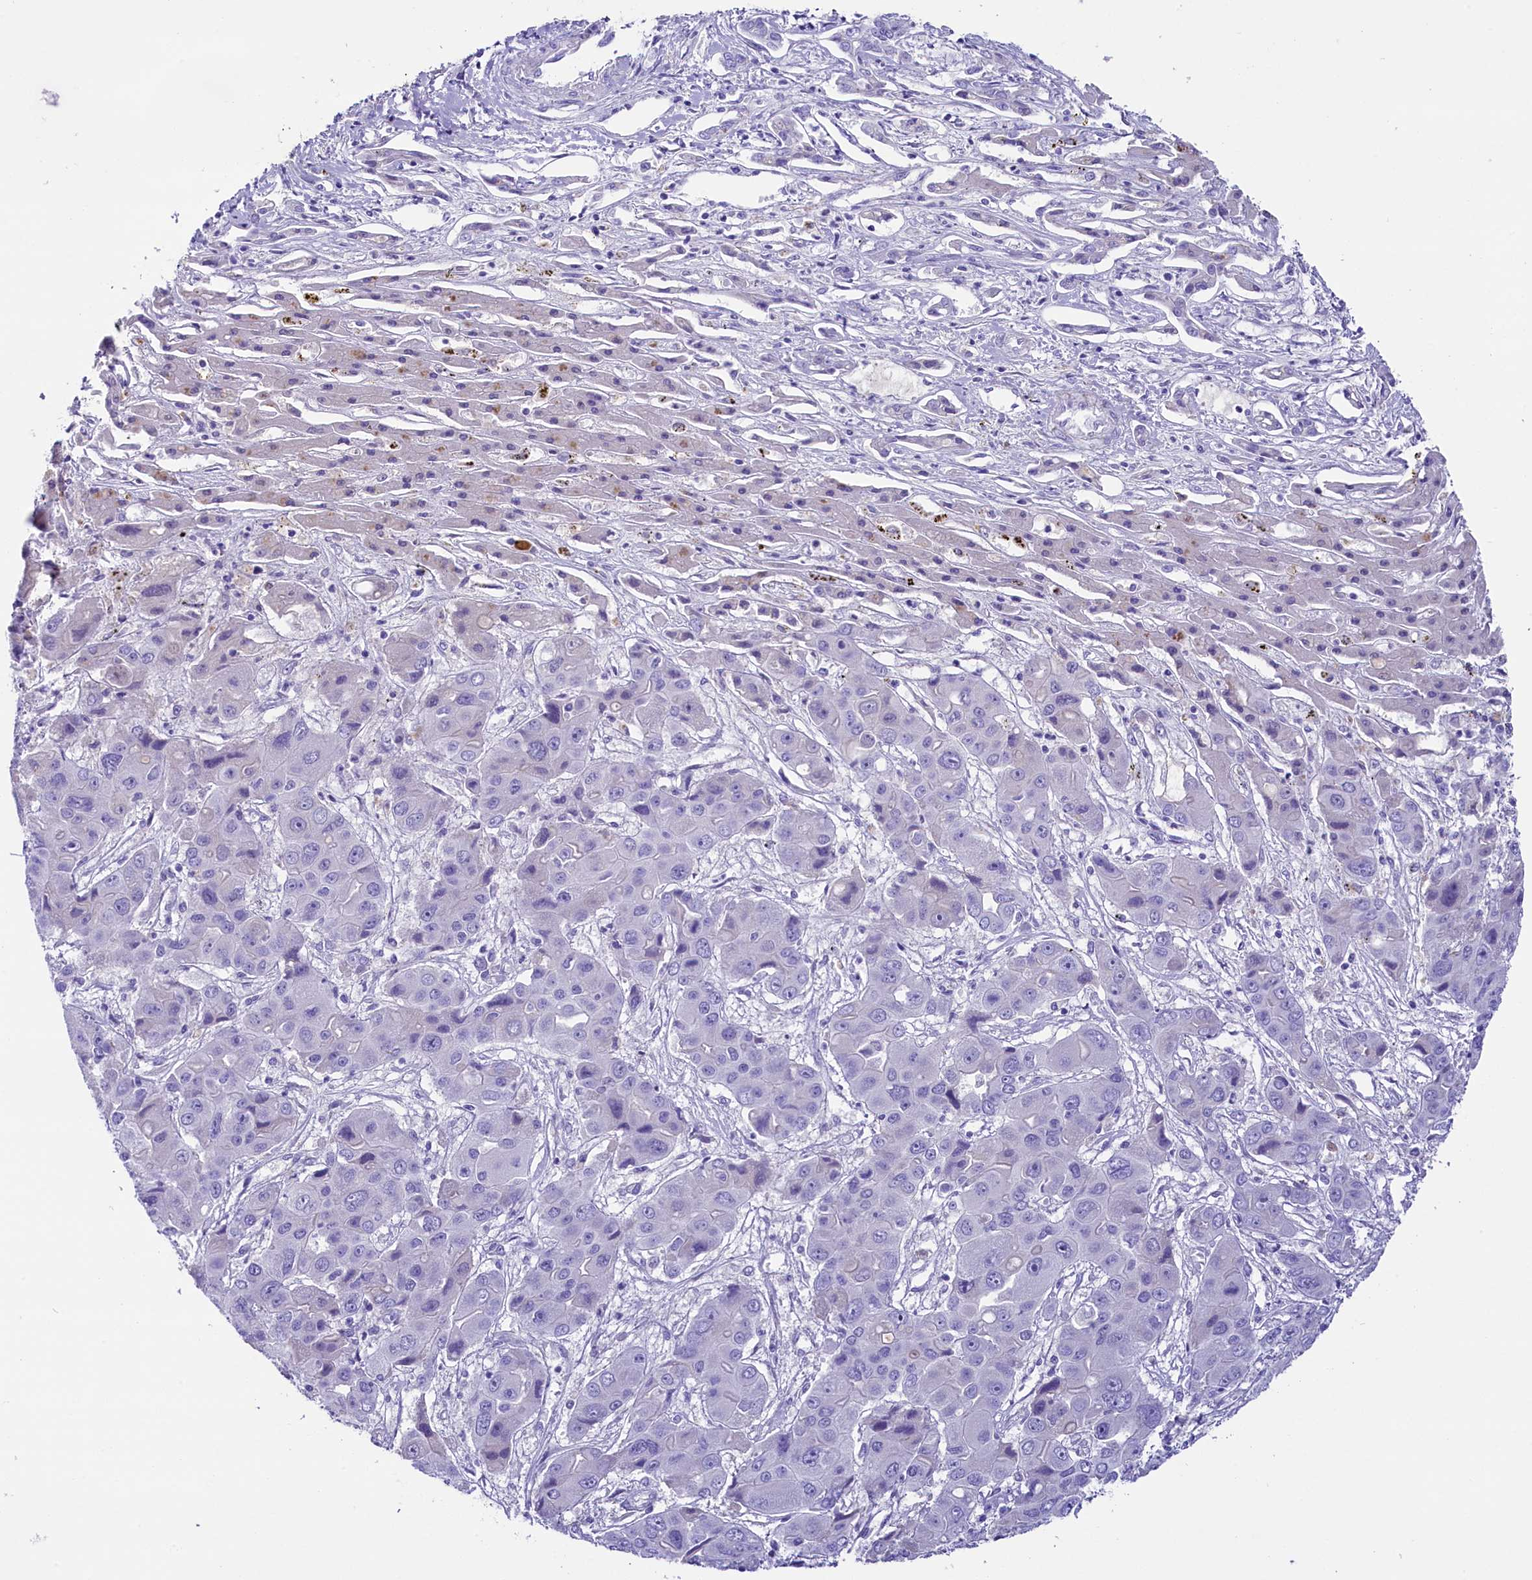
{"staining": {"intensity": "negative", "quantity": "none", "location": "none"}, "tissue": "liver cancer", "cell_type": "Tumor cells", "image_type": "cancer", "snomed": [{"axis": "morphology", "description": "Cholangiocarcinoma"}, {"axis": "topography", "description": "Liver"}], "caption": "This is an IHC image of human liver cancer (cholangiocarcinoma). There is no positivity in tumor cells.", "gene": "SKIDA1", "patient": {"sex": "male", "age": 67}}